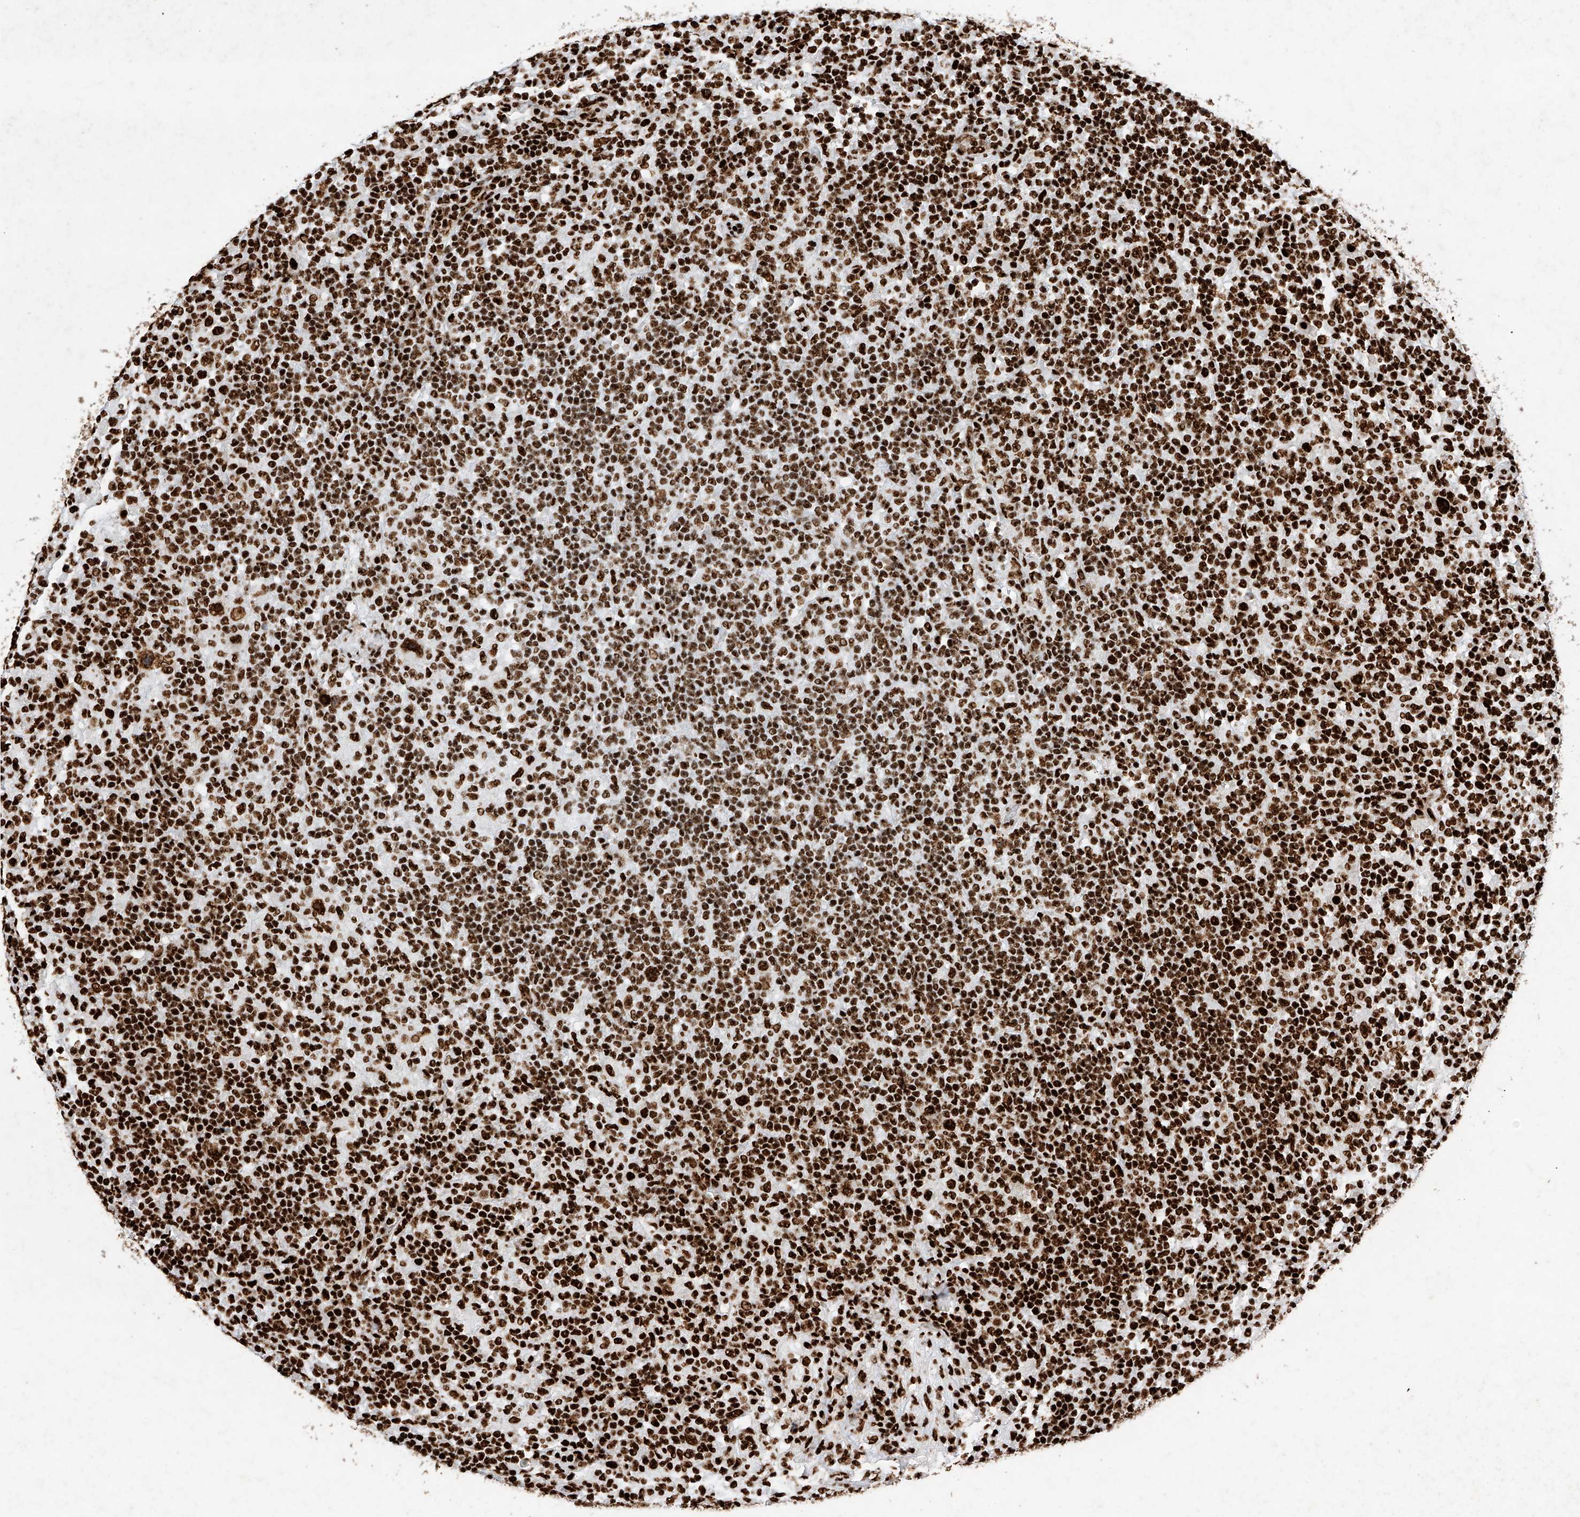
{"staining": {"intensity": "strong", "quantity": ">75%", "location": "nuclear"}, "tissue": "lymphoma", "cell_type": "Tumor cells", "image_type": "cancer", "snomed": [{"axis": "morphology", "description": "Hodgkin's disease, NOS"}, {"axis": "topography", "description": "Lymph node"}], "caption": "Immunohistochemistry (IHC) of human lymphoma reveals high levels of strong nuclear staining in approximately >75% of tumor cells.", "gene": "SRSF6", "patient": {"sex": "male", "age": 70}}